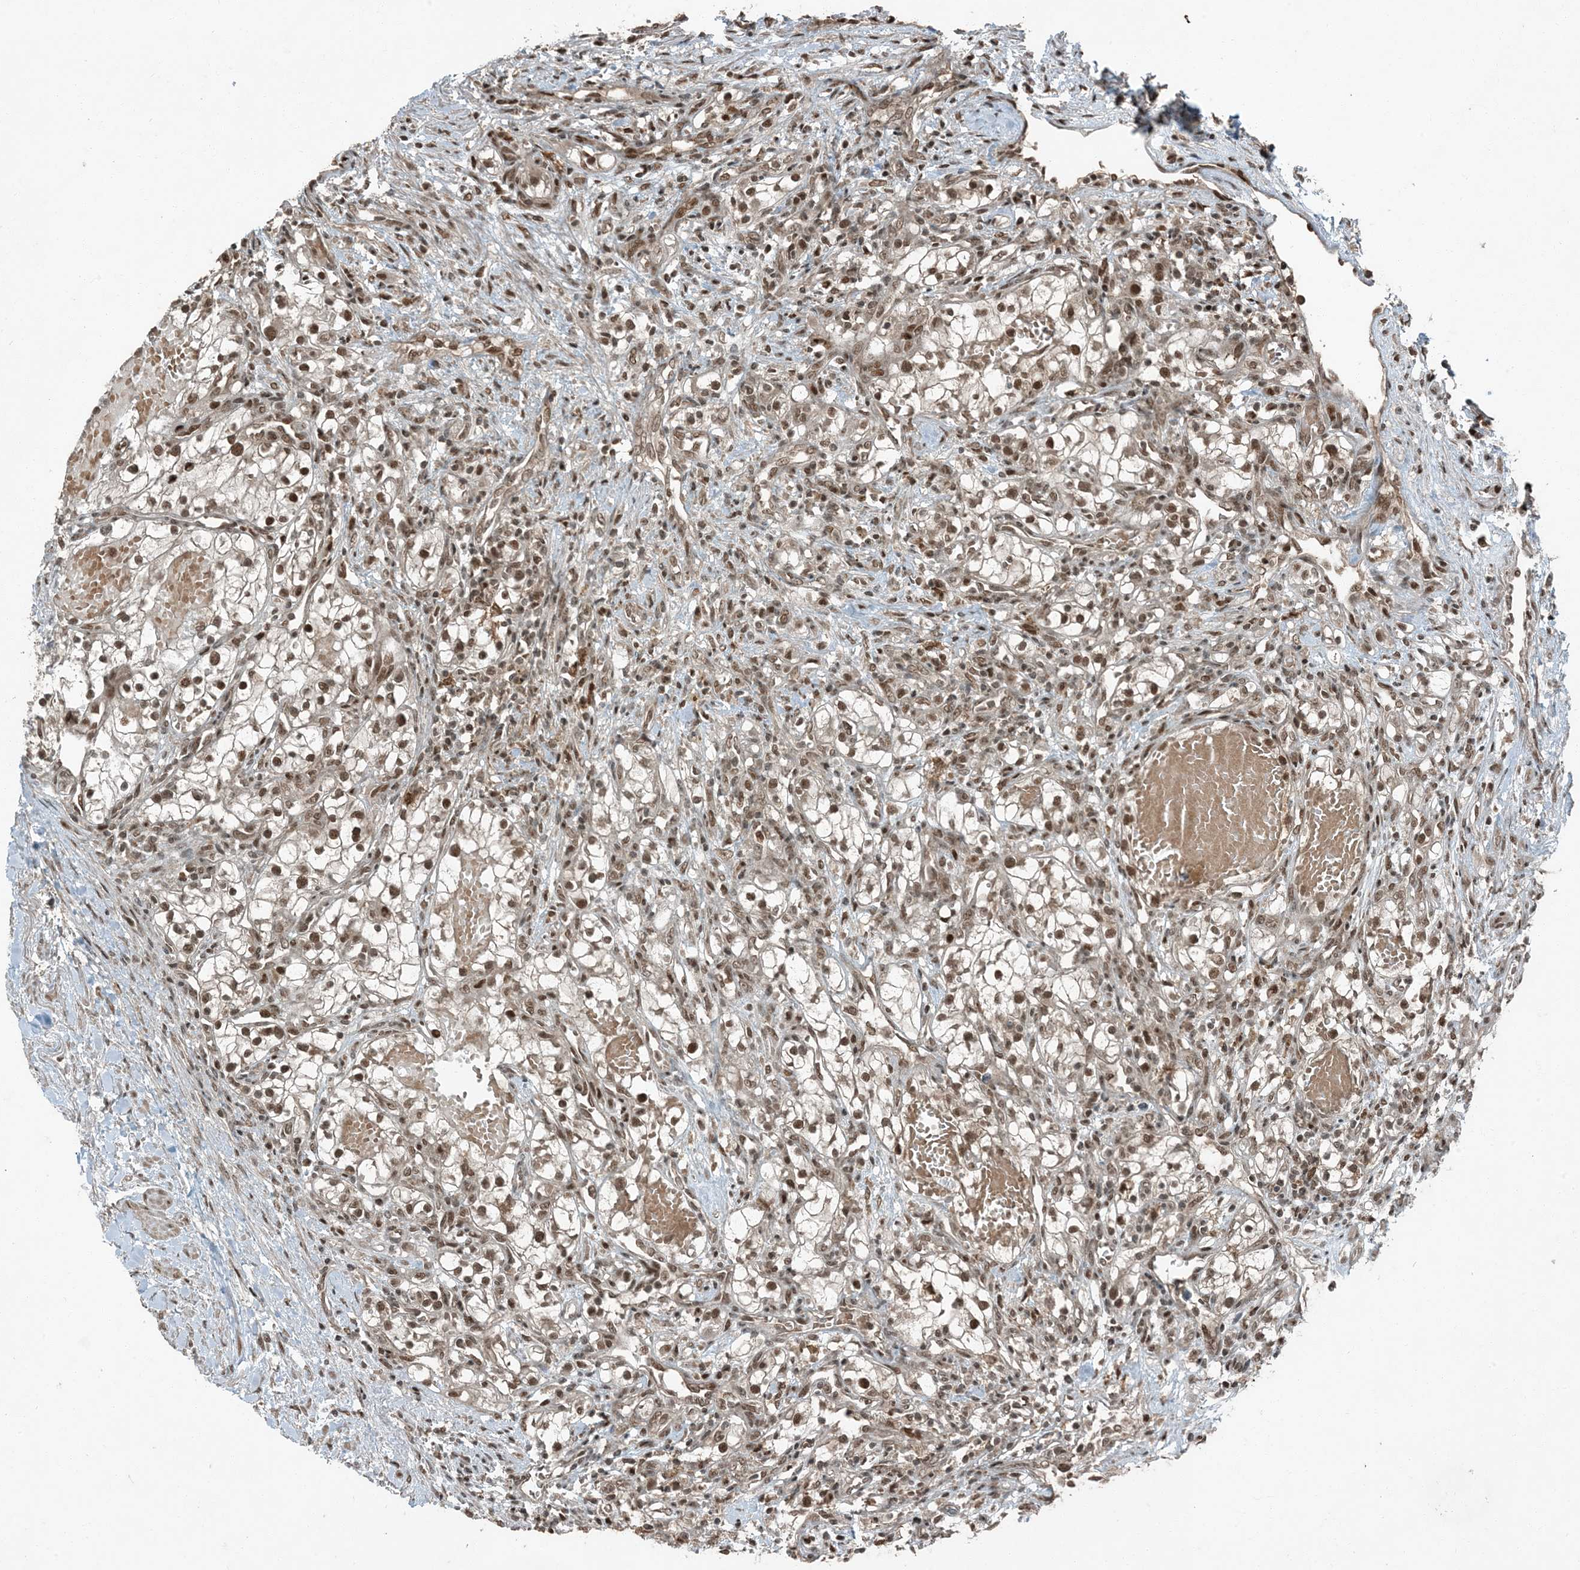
{"staining": {"intensity": "moderate", "quantity": ">75%", "location": "nuclear"}, "tissue": "renal cancer", "cell_type": "Tumor cells", "image_type": "cancer", "snomed": [{"axis": "morphology", "description": "Normal tissue, NOS"}, {"axis": "morphology", "description": "Adenocarcinoma, NOS"}, {"axis": "topography", "description": "Kidney"}], "caption": "A medium amount of moderate nuclear expression is seen in approximately >75% of tumor cells in adenocarcinoma (renal) tissue. Immunohistochemistry stains the protein in brown and the nuclei are stained blue.", "gene": "TRAPPC12", "patient": {"sex": "male", "age": 68}}